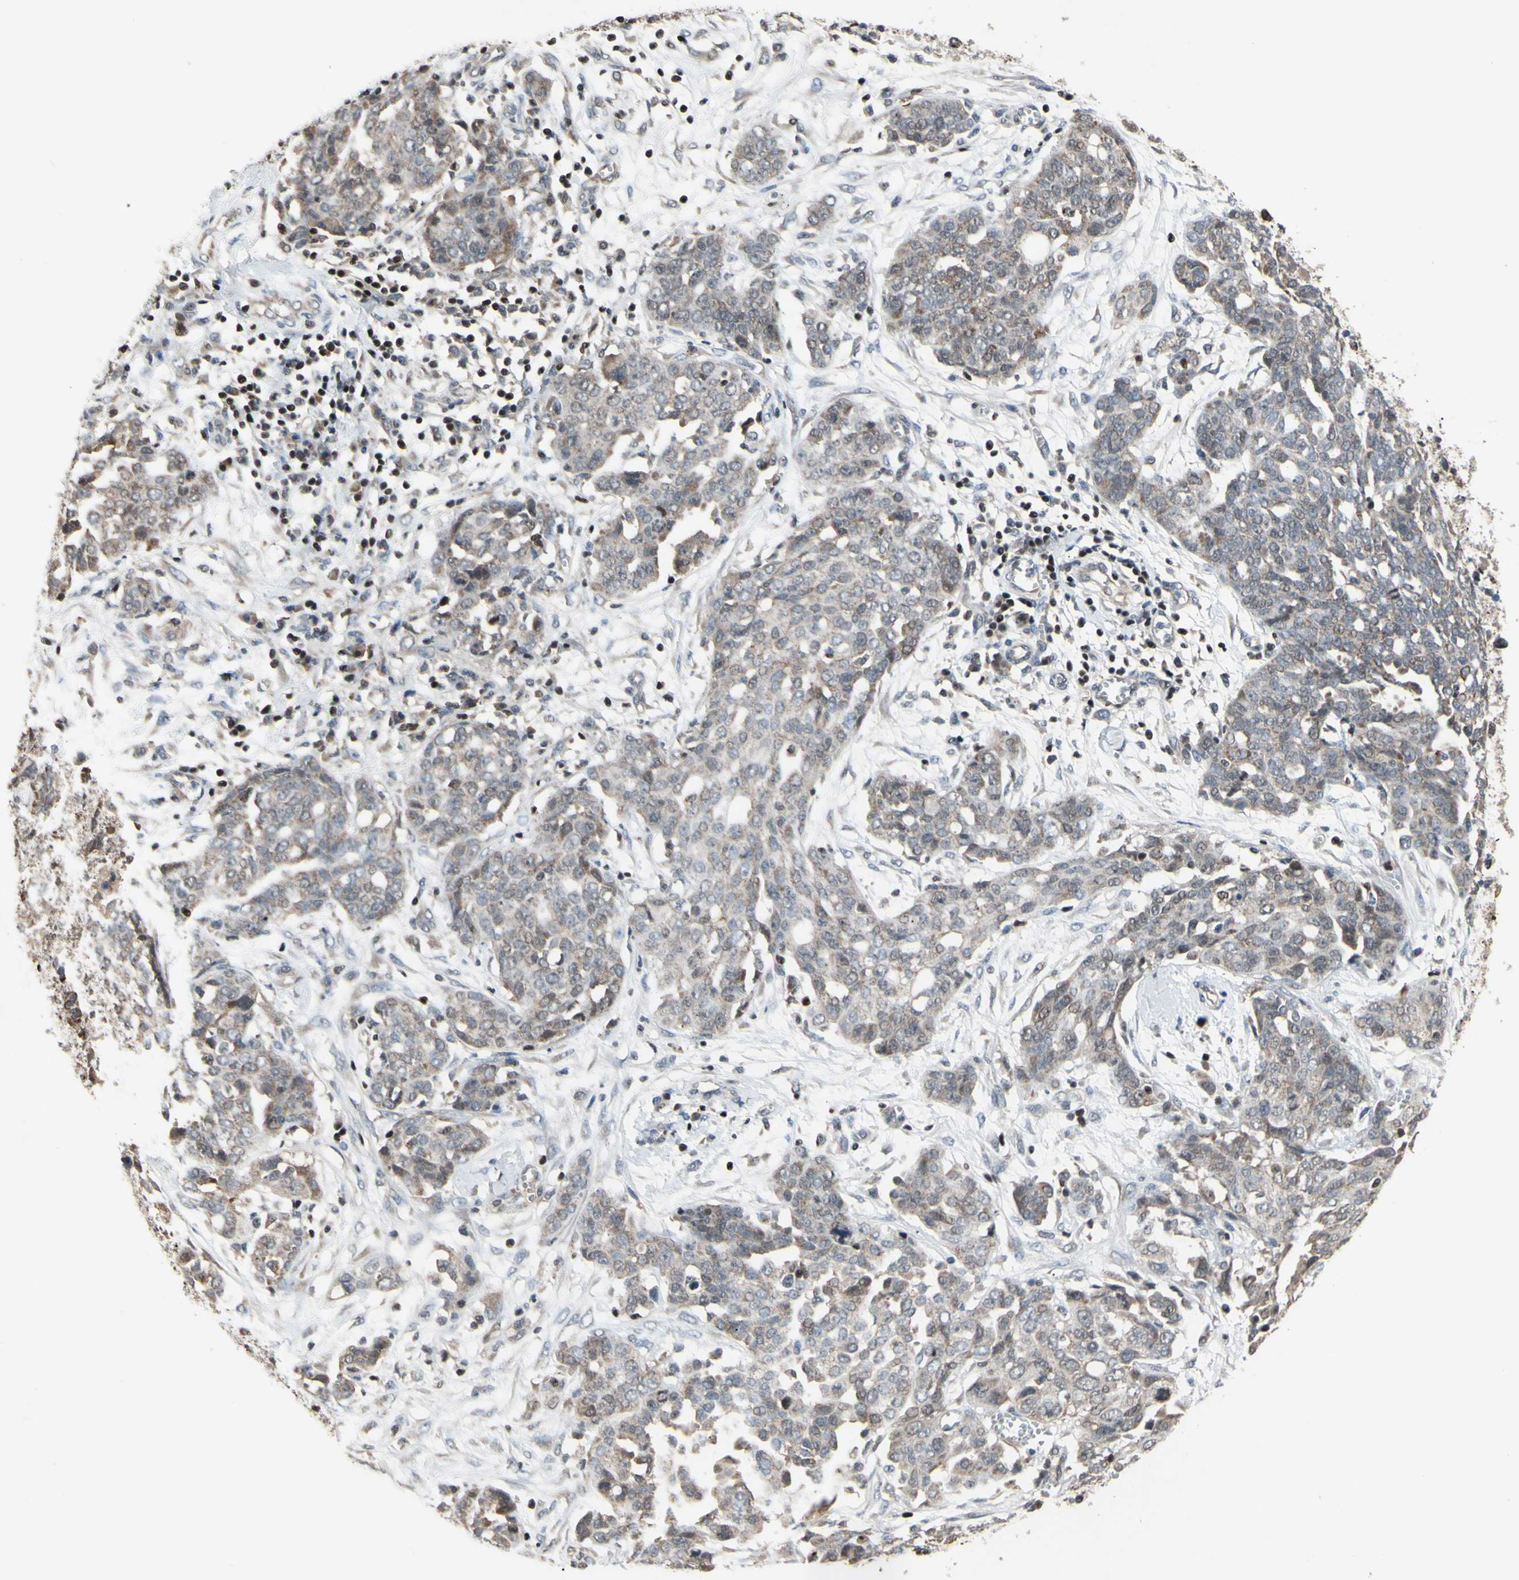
{"staining": {"intensity": "weak", "quantity": "25%-75%", "location": "cytoplasmic/membranous"}, "tissue": "ovarian cancer", "cell_type": "Tumor cells", "image_type": "cancer", "snomed": [{"axis": "morphology", "description": "Cystadenocarcinoma, serous, NOS"}, {"axis": "topography", "description": "Soft tissue"}, {"axis": "topography", "description": "Ovary"}], "caption": "IHC of human ovarian serous cystadenocarcinoma reveals low levels of weak cytoplasmic/membranous positivity in about 25%-75% of tumor cells. The protein of interest is shown in brown color, while the nuclei are stained blue.", "gene": "SP4", "patient": {"sex": "female", "age": 57}}